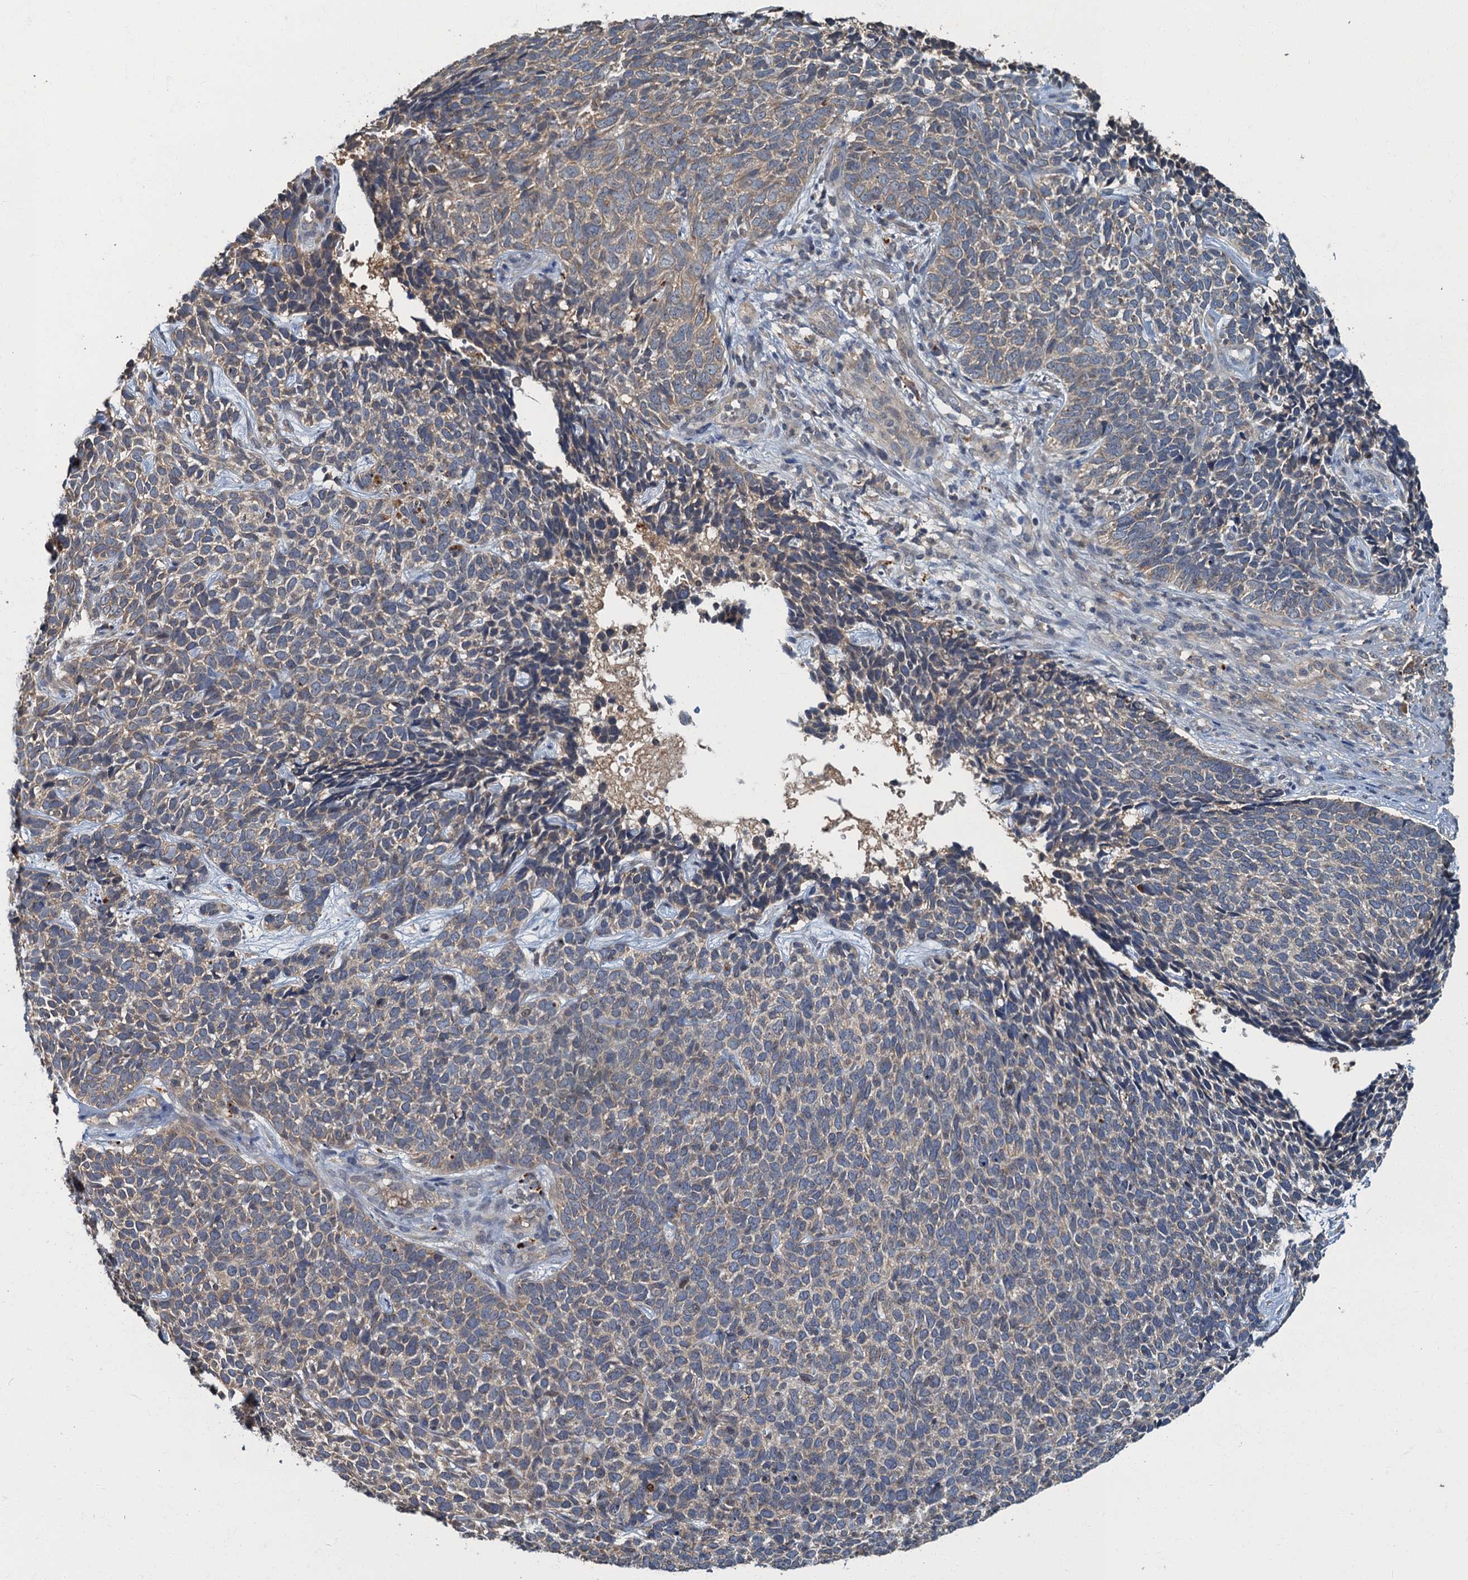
{"staining": {"intensity": "weak", "quantity": "<25%", "location": "cytoplasmic/membranous"}, "tissue": "skin cancer", "cell_type": "Tumor cells", "image_type": "cancer", "snomed": [{"axis": "morphology", "description": "Basal cell carcinoma"}, {"axis": "topography", "description": "Skin"}], "caption": "Tumor cells are negative for brown protein staining in basal cell carcinoma (skin).", "gene": "WDCP", "patient": {"sex": "female", "age": 84}}